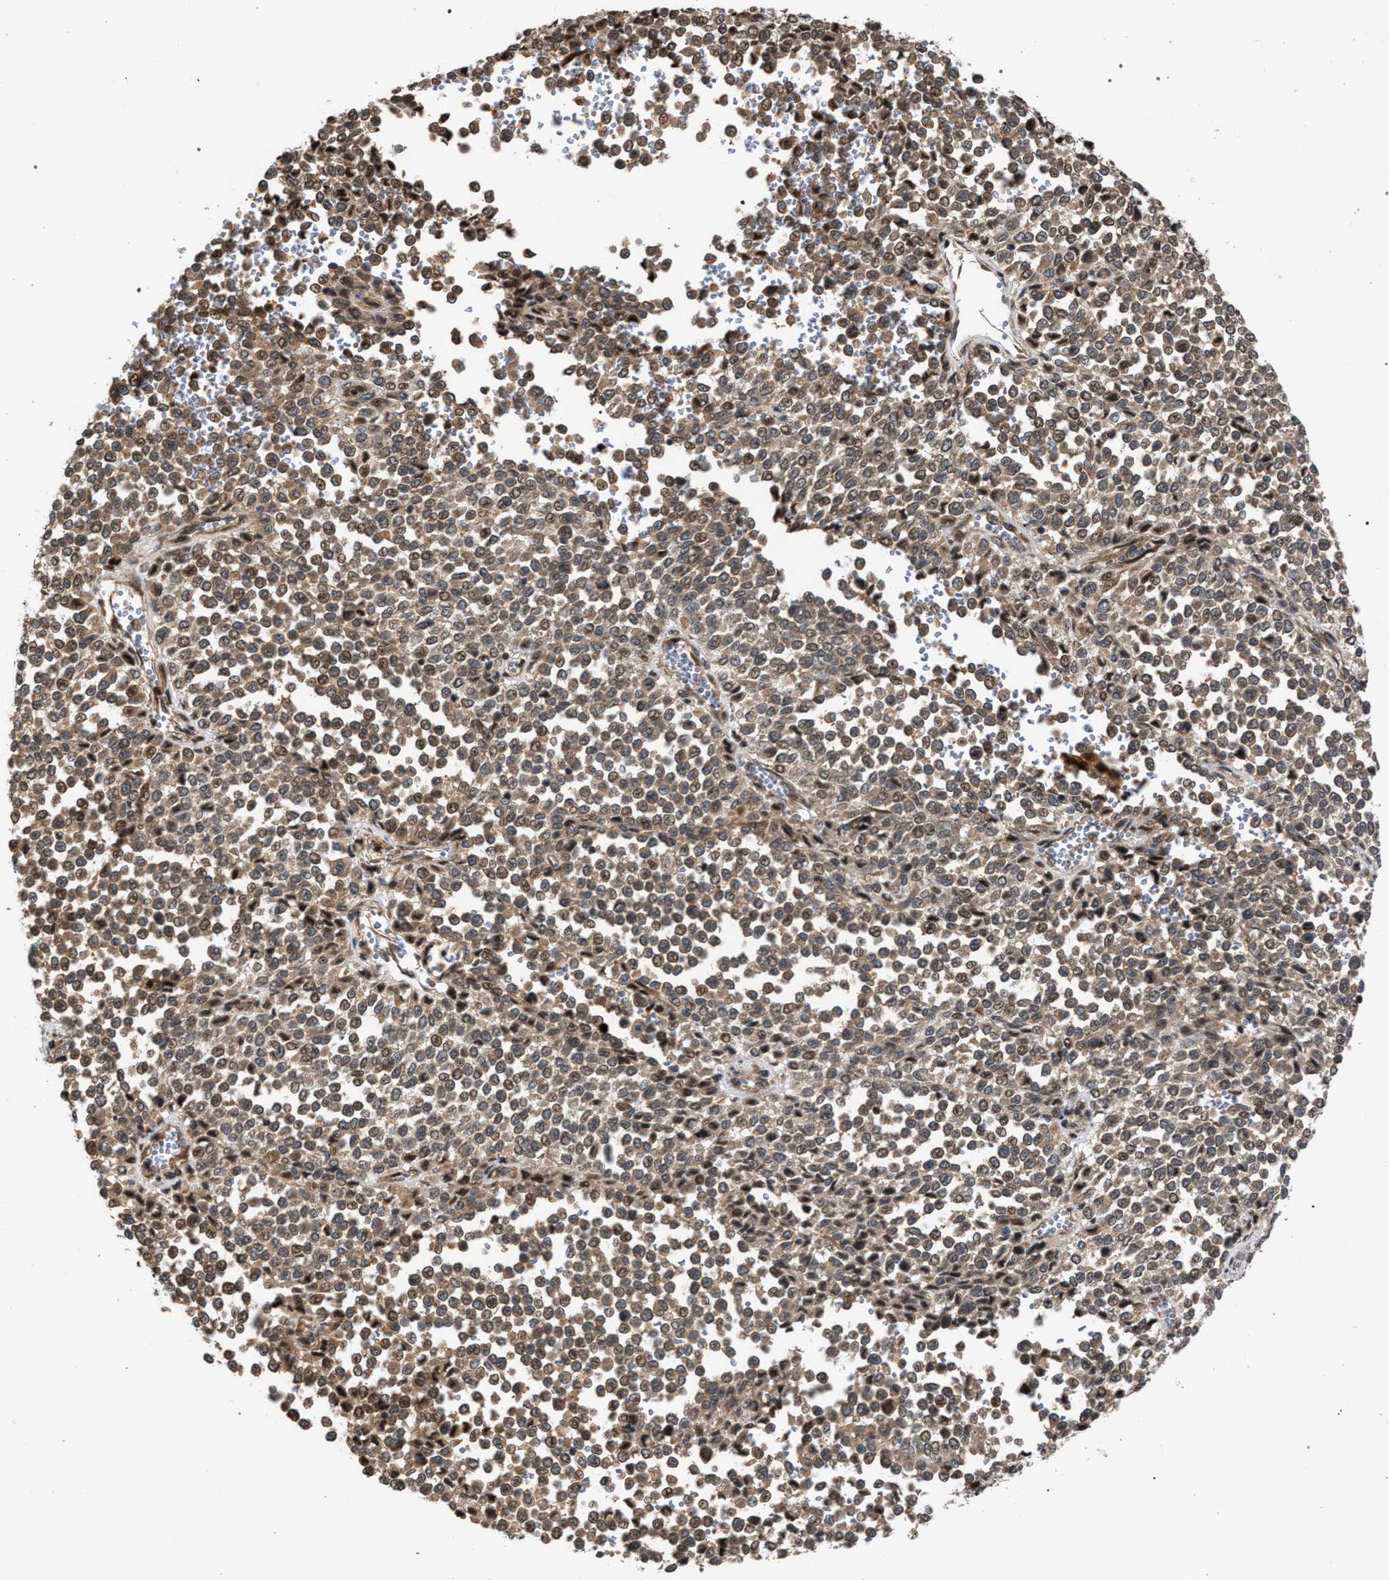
{"staining": {"intensity": "weak", "quantity": ">75%", "location": "cytoplasmic/membranous"}, "tissue": "melanoma", "cell_type": "Tumor cells", "image_type": "cancer", "snomed": [{"axis": "morphology", "description": "Malignant melanoma, Metastatic site"}, {"axis": "topography", "description": "Pancreas"}], "caption": "This is a photomicrograph of immunohistochemistry (IHC) staining of malignant melanoma (metastatic site), which shows weak positivity in the cytoplasmic/membranous of tumor cells.", "gene": "IRAK4", "patient": {"sex": "female", "age": 30}}